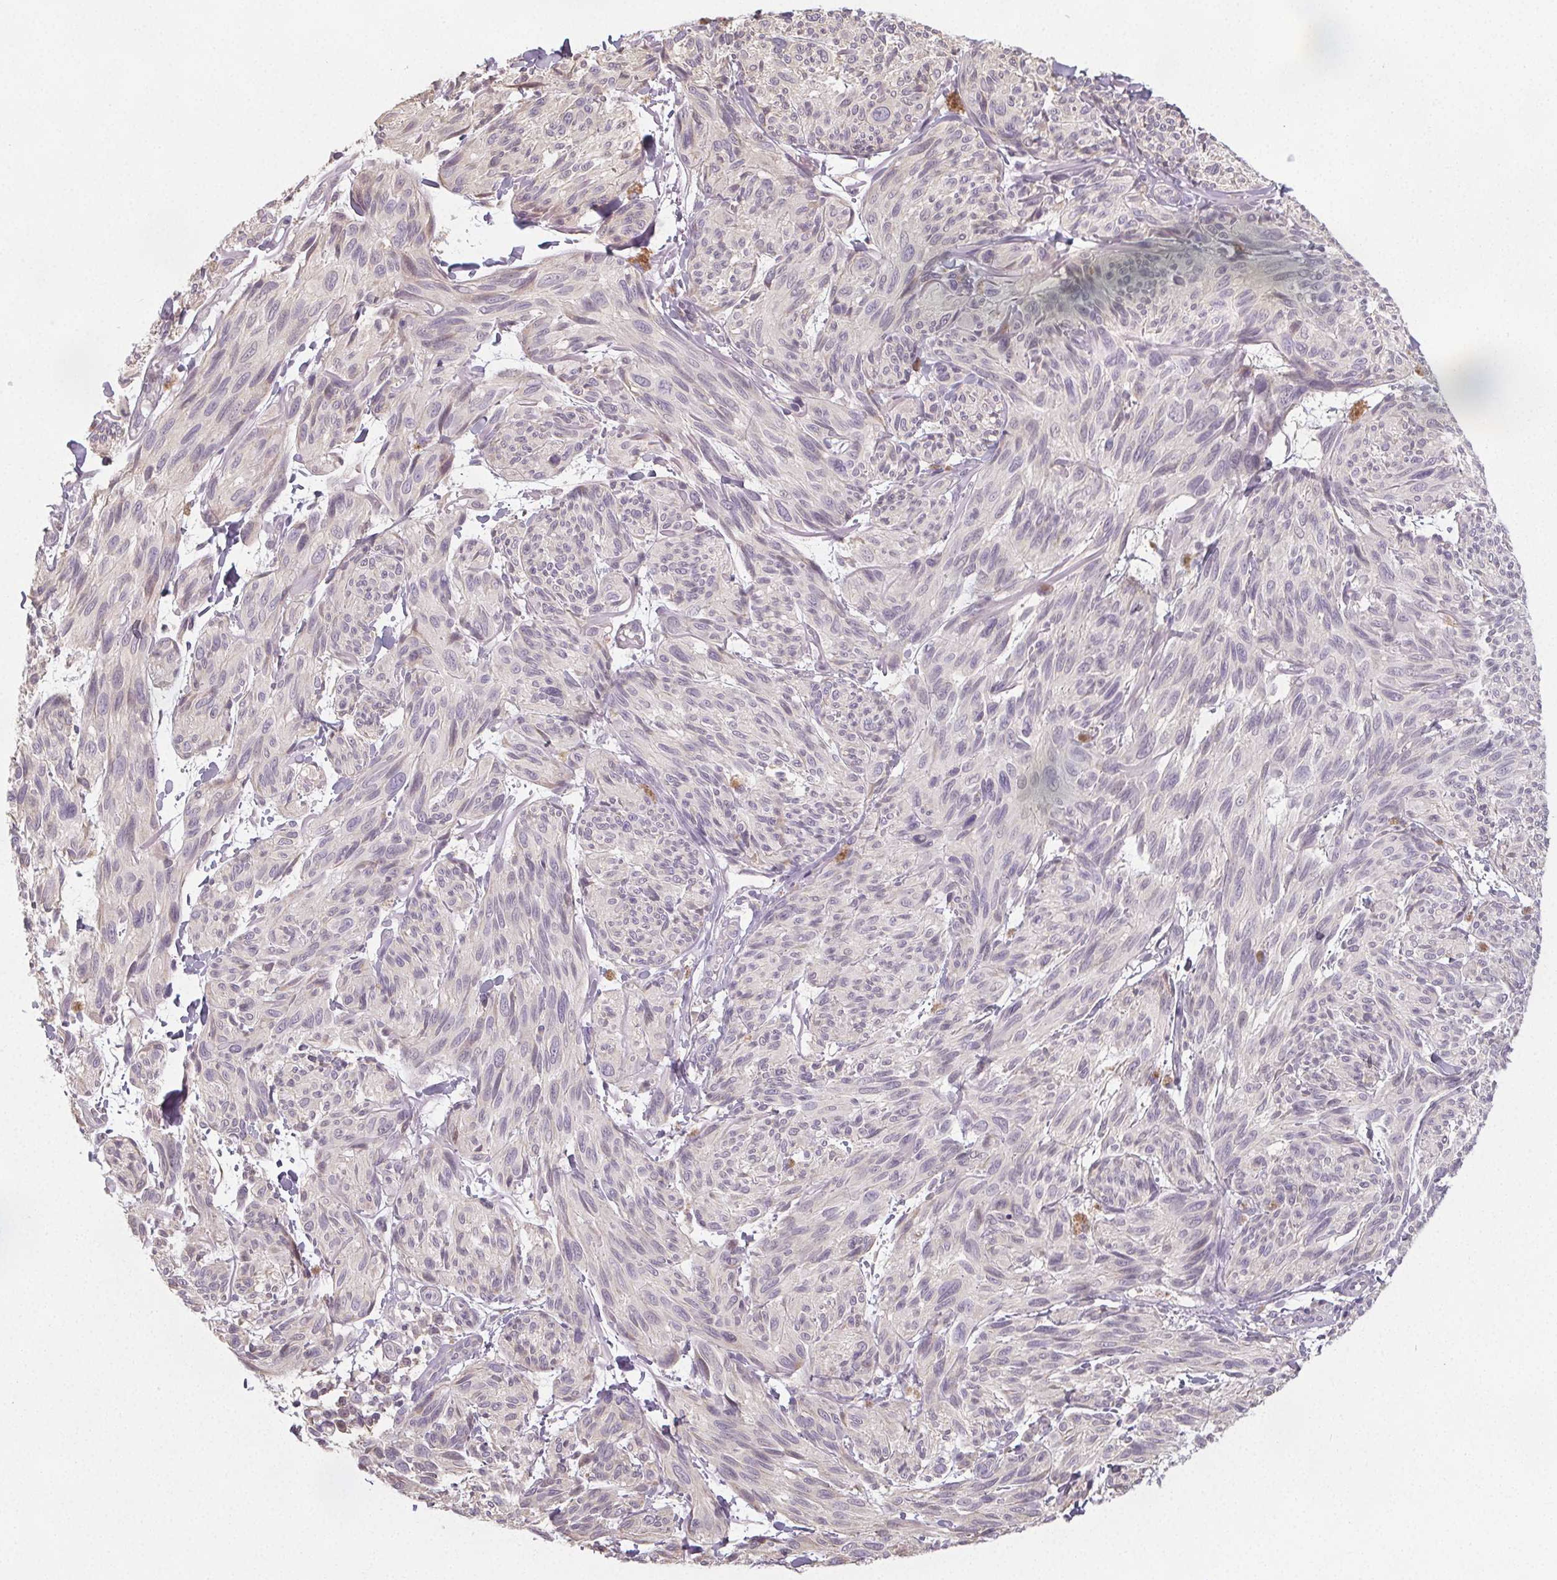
{"staining": {"intensity": "negative", "quantity": "none", "location": "none"}, "tissue": "melanoma", "cell_type": "Tumor cells", "image_type": "cancer", "snomed": [{"axis": "morphology", "description": "Malignant melanoma, NOS"}, {"axis": "topography", "description": "Skin"}], "caption": "Immunohistochemistry (IHC) of human malignant melanoma exhibits no positivity in tumor cells.", "gene": "SLC26A2", "patient": {"sex": "male", "age": 79}}